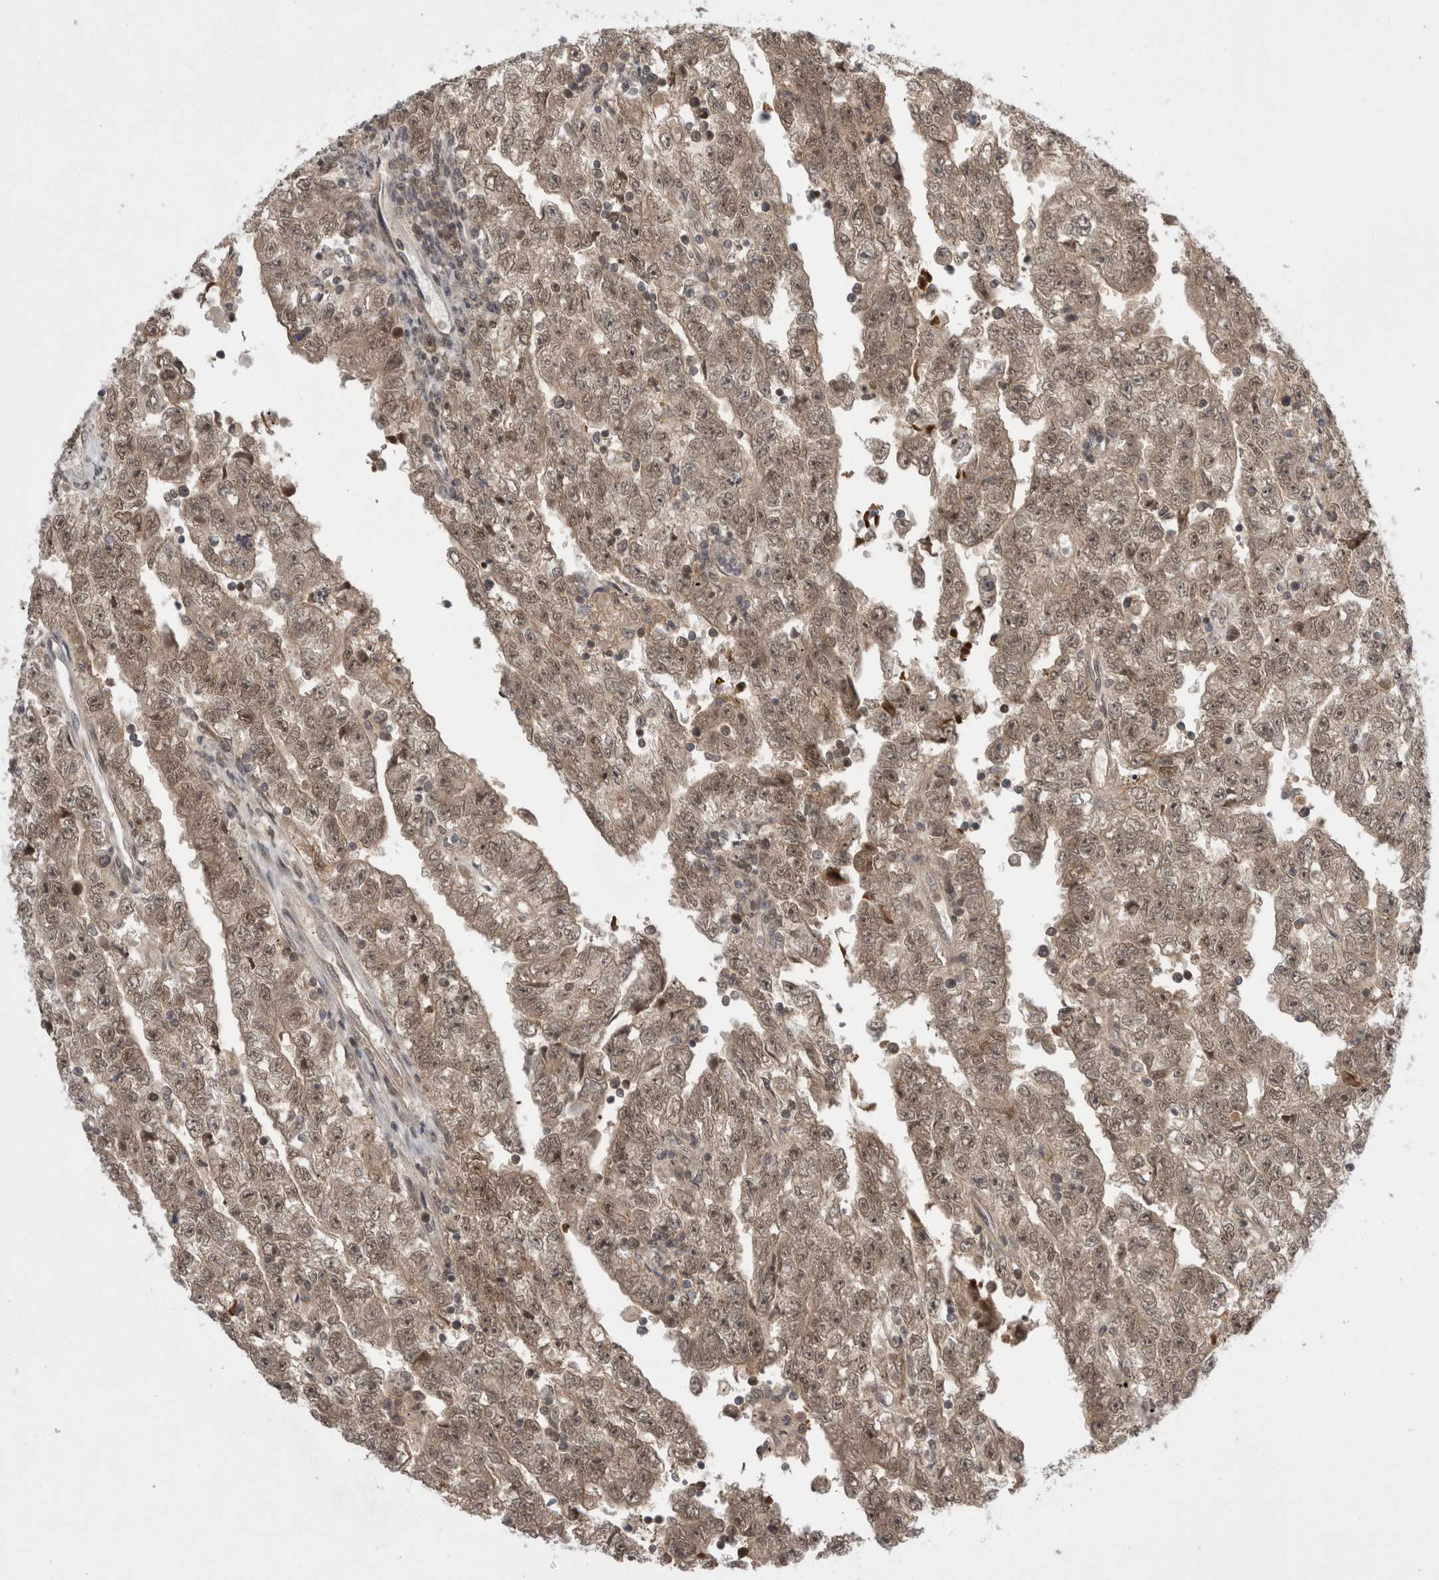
{"staining": {"intensity": "weak", "quantity": ">75%", "location": "cytoplasmic/membranous,nuclear"}, "tissue": "testis cancer", "cell_type": "Tumor cells", "image_type": "cancer", "snomed": [{"axis": "morphology", "description": "Carcinoma, Embryonal, NOS"}, {"axis": "topography", "description": "Testis"}], "caption": "Approximately >75% of tumor cells in human testis embryonal carcinoma display weak cytoplasmic/membranous and nuclear protein expression as visualized by brown immunohistochemical staining.", "gene": "ZNF341", "patient": {"sex": "male", "age": 25}}